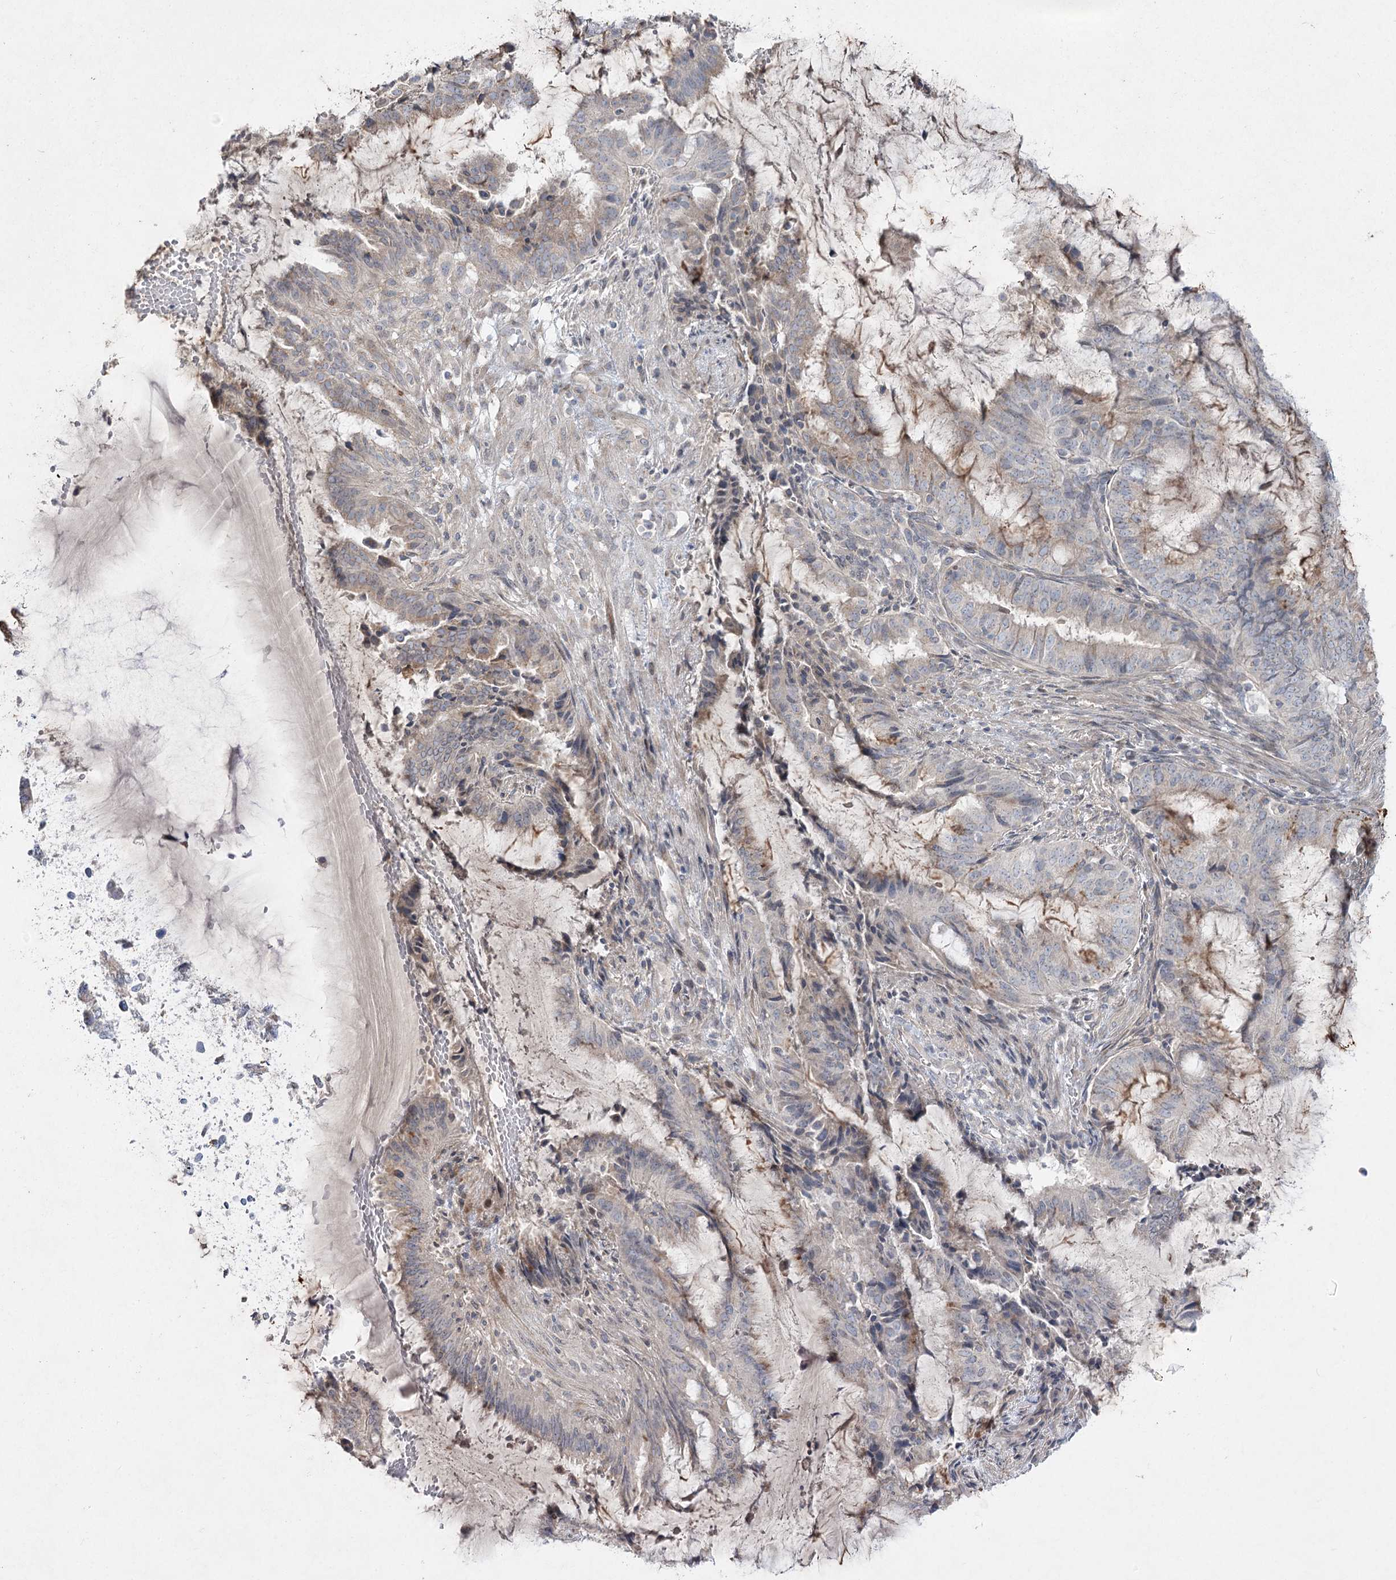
{"staining": {"intensity": "moderate", "quantity": "<25%", "location": "cytoplasmic/membranous"}, "tissue": "endometrial cancer", "cell_type": "Tumor cells", "image_type": "cancer", "snomed": [{"axis": "morphology", "description": "Adenocarcinoma, NOS"}, {"axis": "topography", "description": "Endometrium"}], "caption": "Immunohistochemical staining of endometrial cancer exhibits low levels of moderate cytoplasmic/membranous staining in about <25% of tumor cells. Immunohistochemistry (ihc) stains the protein of interest in brown and the nuclei are stained blue.", "gene": "SH3BP5L", "patient": {"sex": "female", "age": 51}}